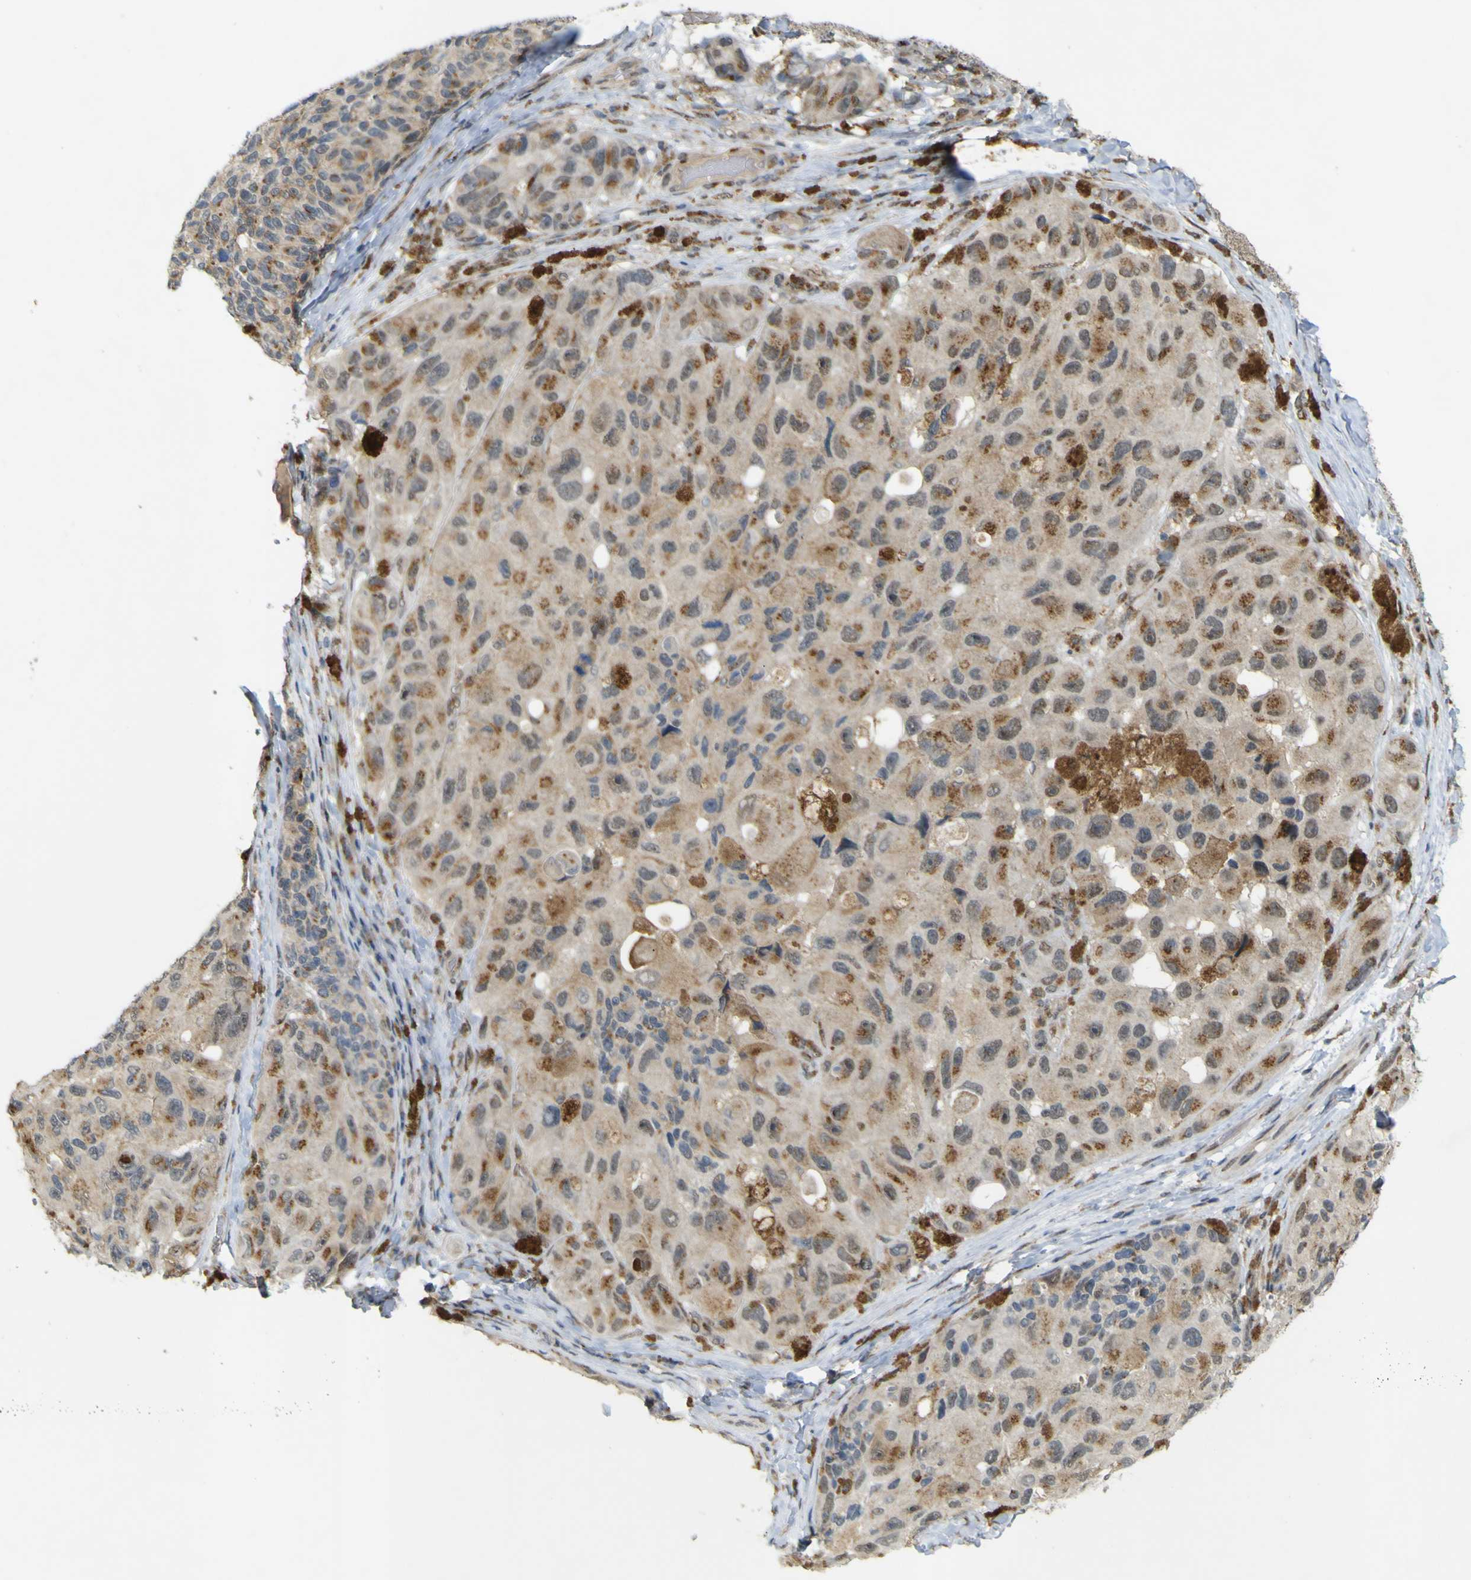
{"staining": {"intensity": "moderate", "quantity": "25%-75%", "location": "cytoplasmic/membranous"}, "tissue": "melanoma", "cell_type": "Tumor cells", "image_type": "cancer", "snomed": [{"axis": "morphology", "description": "Malignant melanoma, NOS"}, {"axis": "topography", "description": "Skin"}], "caption": "Melanoma tissue reveals moderate cytoplasmic/membranous positivity in approximately 25%-75% of tumor cells, visualized by immunohistochemistry. Nuclei are stained in blue.", "gene": "IGF2R", "patient": {"sex": "female", "age": 73}}